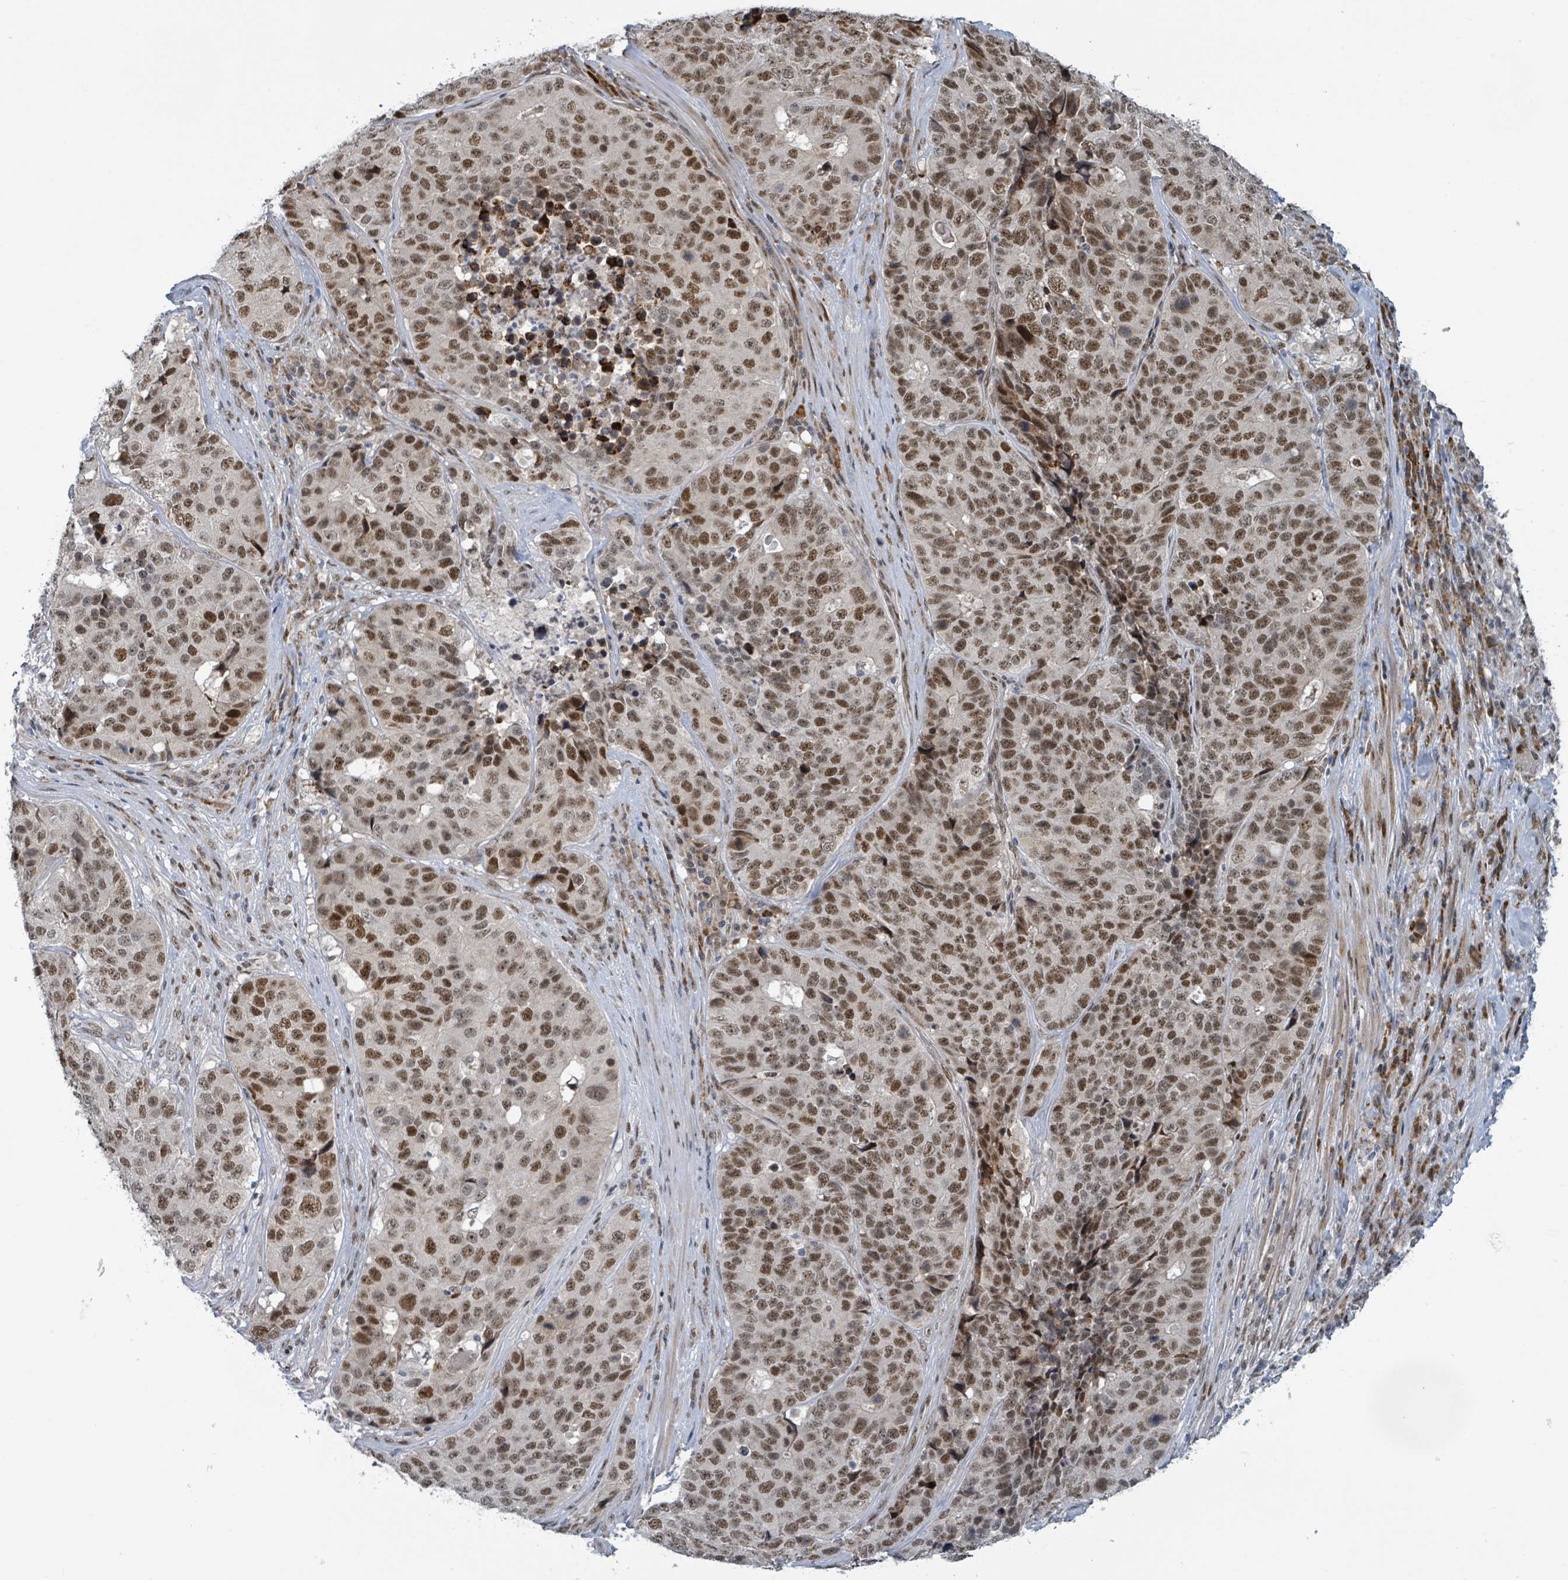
{"staining": {"intensity": "moderate", "quantity": ">75%", "location": "nuclear"}, "tissue": "stomach cancer", "cell_type": "Tumor cells", "image_type": "cancer", "snomed": [{"axis": "morphology", "description": "Adenocarcinoma, NOS"}, {"axis": "topography", "description": "Stomach"}], "caption": "An image of human stomach cancer stained for a protein shows moderate nuclear brown staining in tumor cells. The staining was performed using DAB (3,3'-diaminobenzidine), with brown indicating positive protein expression. Nuclei are stained blue with hematoxylin.", "gene": "KLF3", "patient": {"sex": "male", "age": 71}}